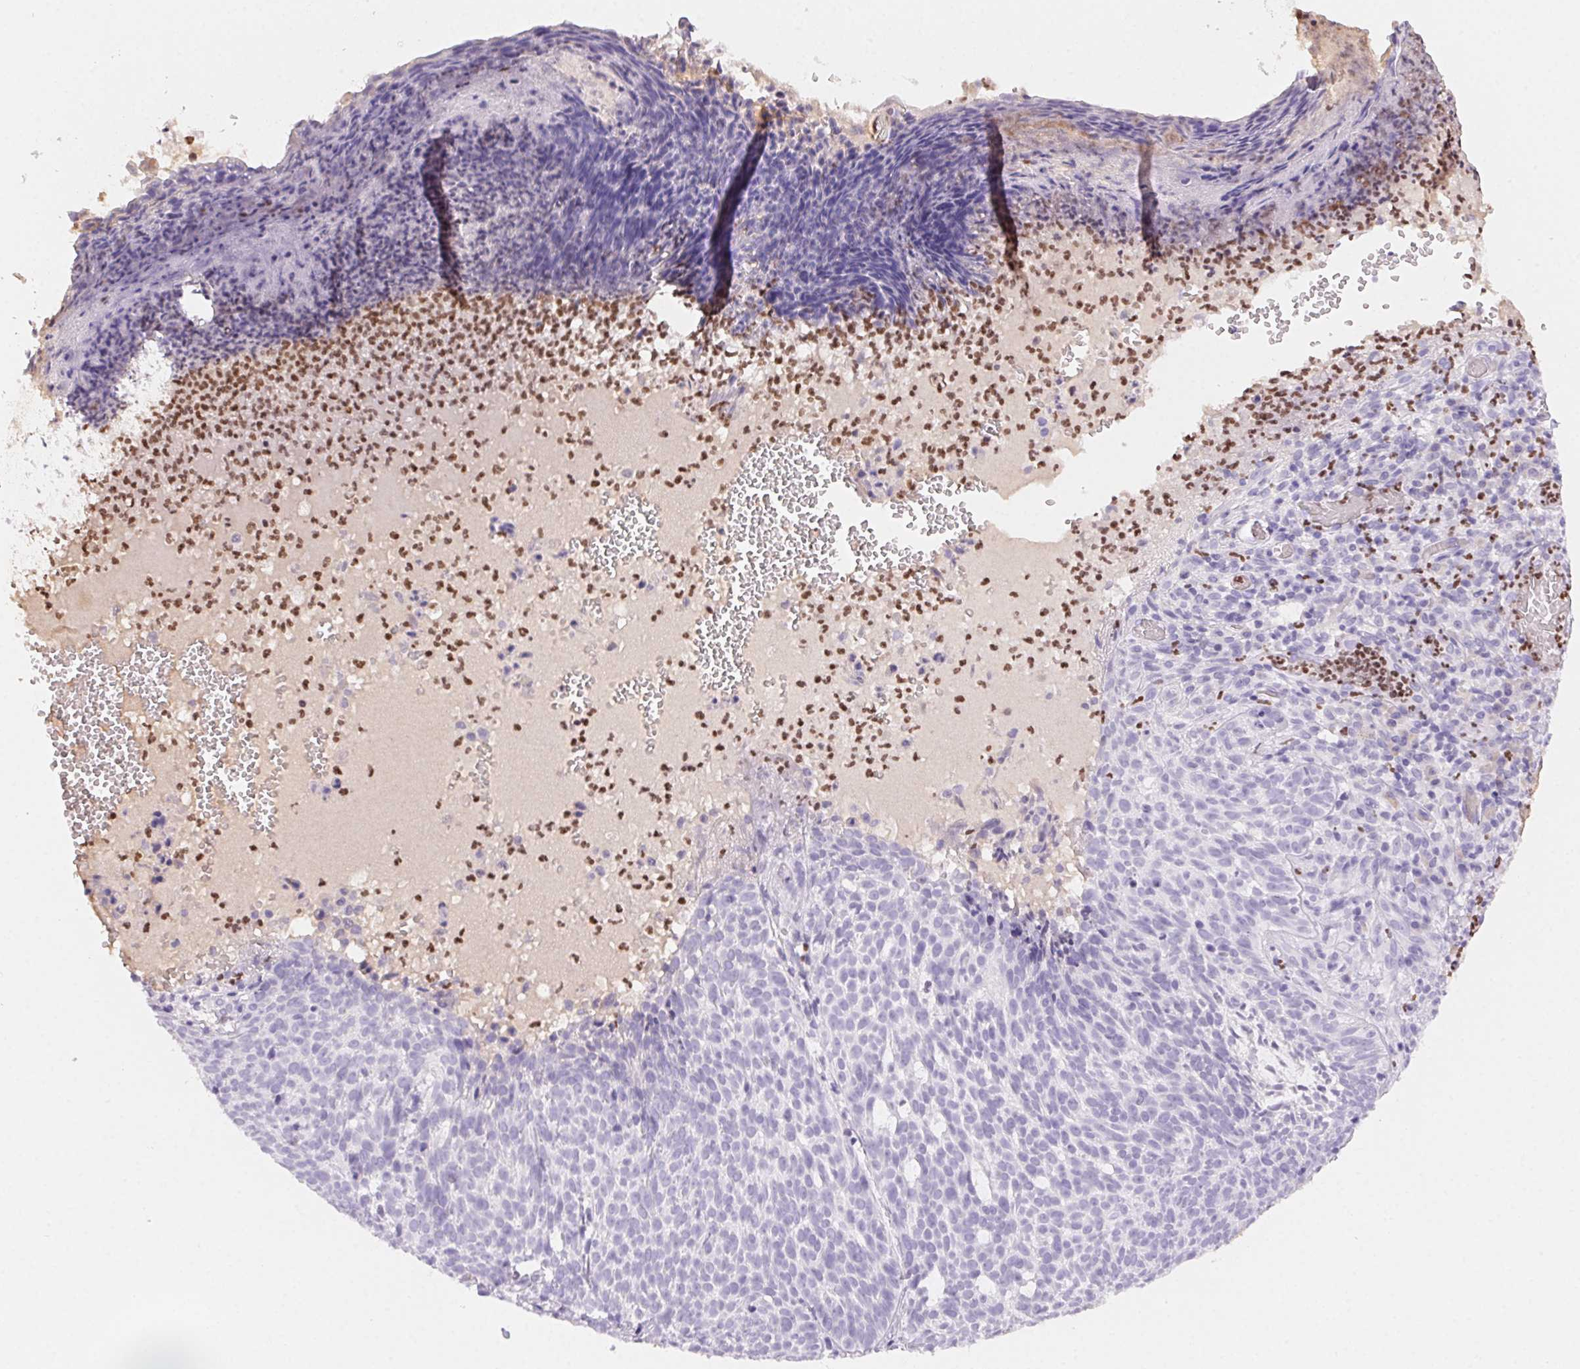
{"staining": {"intensity": "negative", "quantity": "none", "location": "none"}, "tissue": "skin cancer", "cell_type": "Tumor cells", "image_type": "cancer", "snomed": [{"axis": "morphology", "description": "Basal cell carcinoma"}, {"axis": "topography", "description": "Skin"}], "caption": "Immunohistochemical staining of human skin basal cell carcinoma shows no significant positivity in tumor cells.", "gene": "PADI4", "patient": {"sex": "male", "age": 90}}